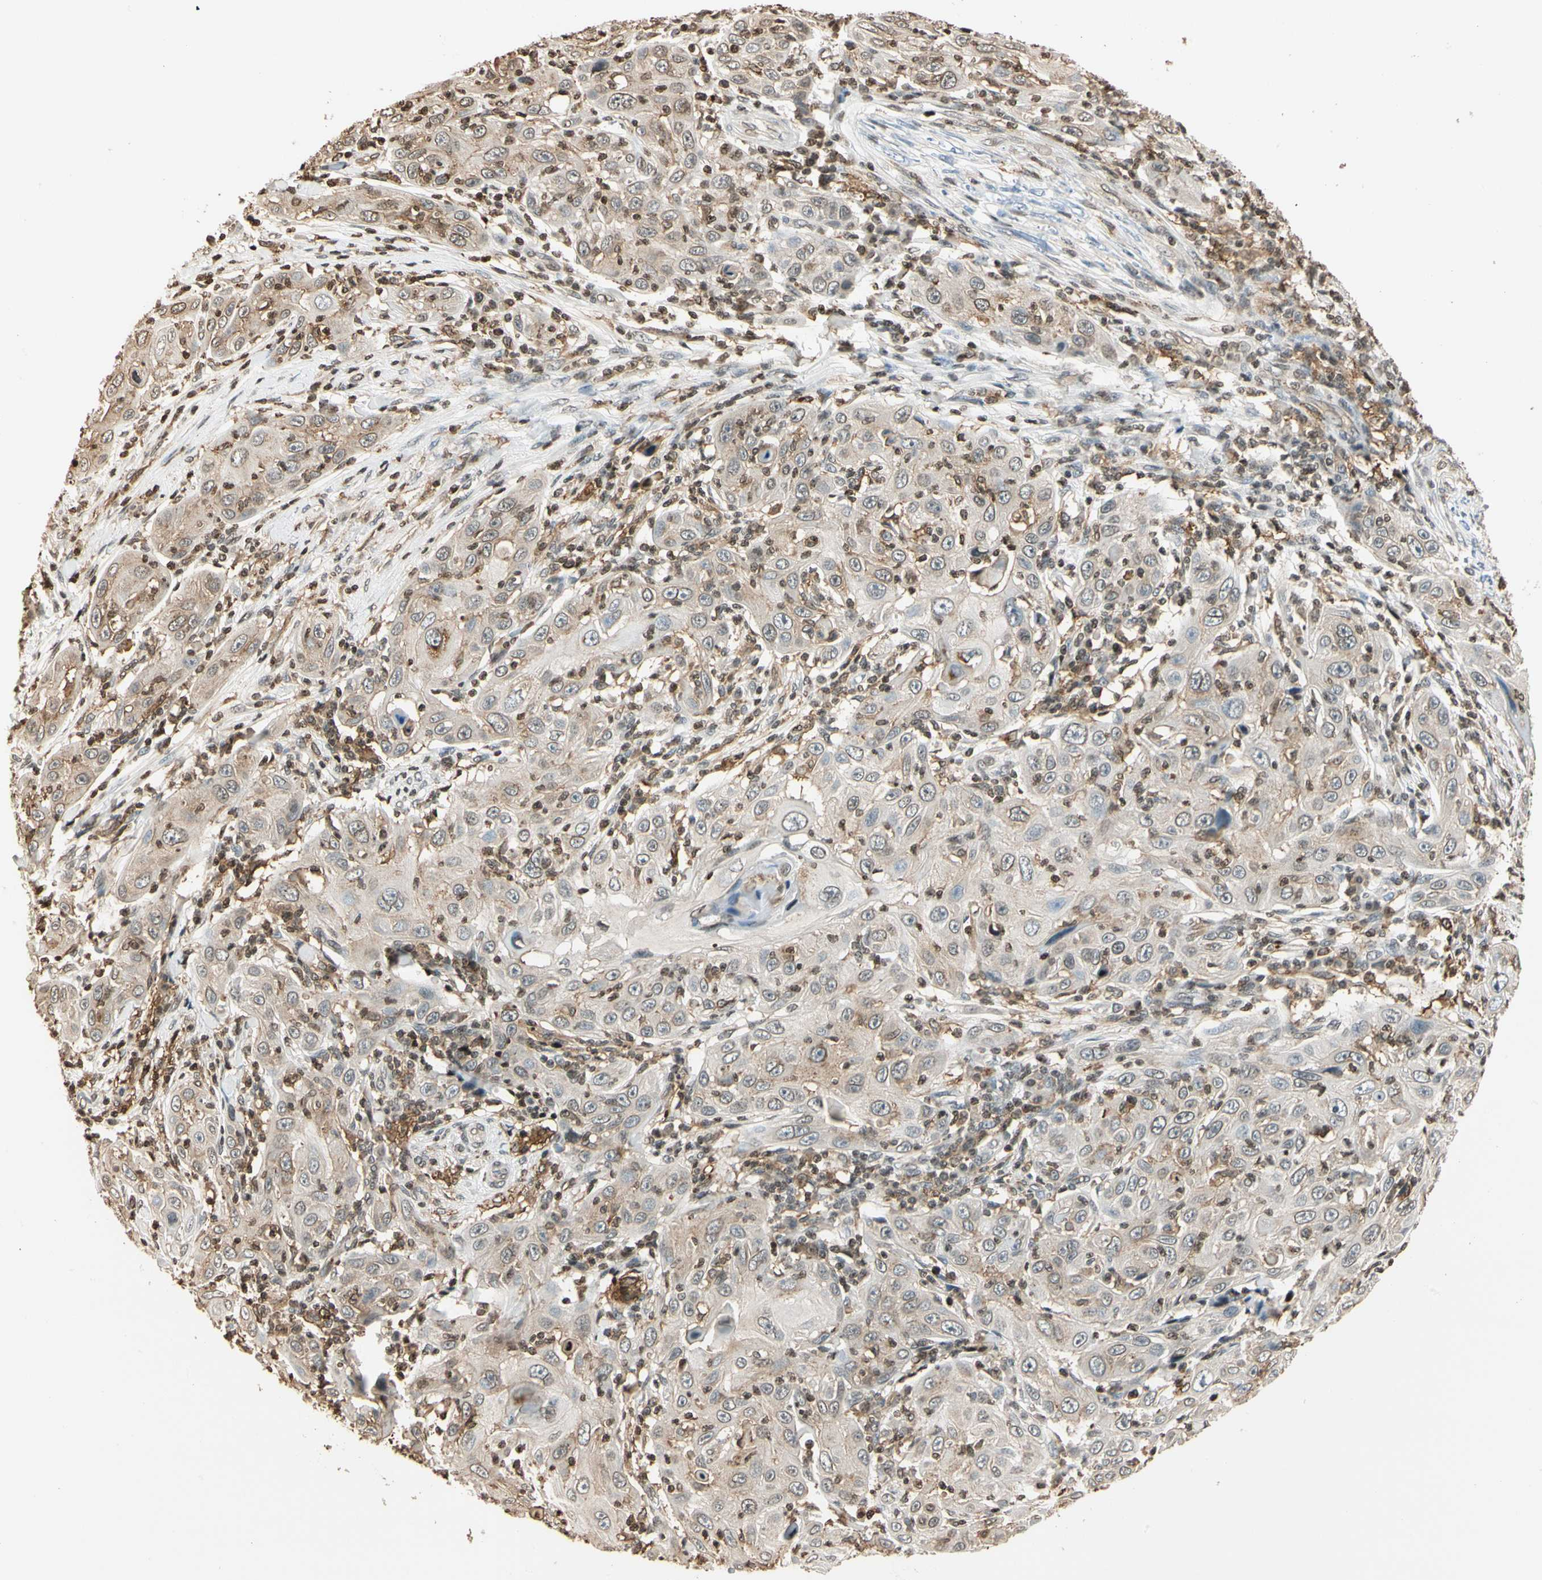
{"staining": {"intensity": "weak", "quantity": ">75%", "location": "cytoplasmic/membranous,nuclear"}, "tissue": "skin cancer", "cell_type": "Tumor cells", "image_type": "cancer", "snomed": [{"axis": "morphology", "description": "Squamous cell carcinoma, NOS"}, {"axis": "topography", "description": "Skin"}], "caption": "Skin squamous cell carcinoma stained for a protein demonstrates weak cytoplasmic/membranous and nuclear positivity in tumor cells.", "gene": "FER", "patient": {"sex": "female", "age": 88}}